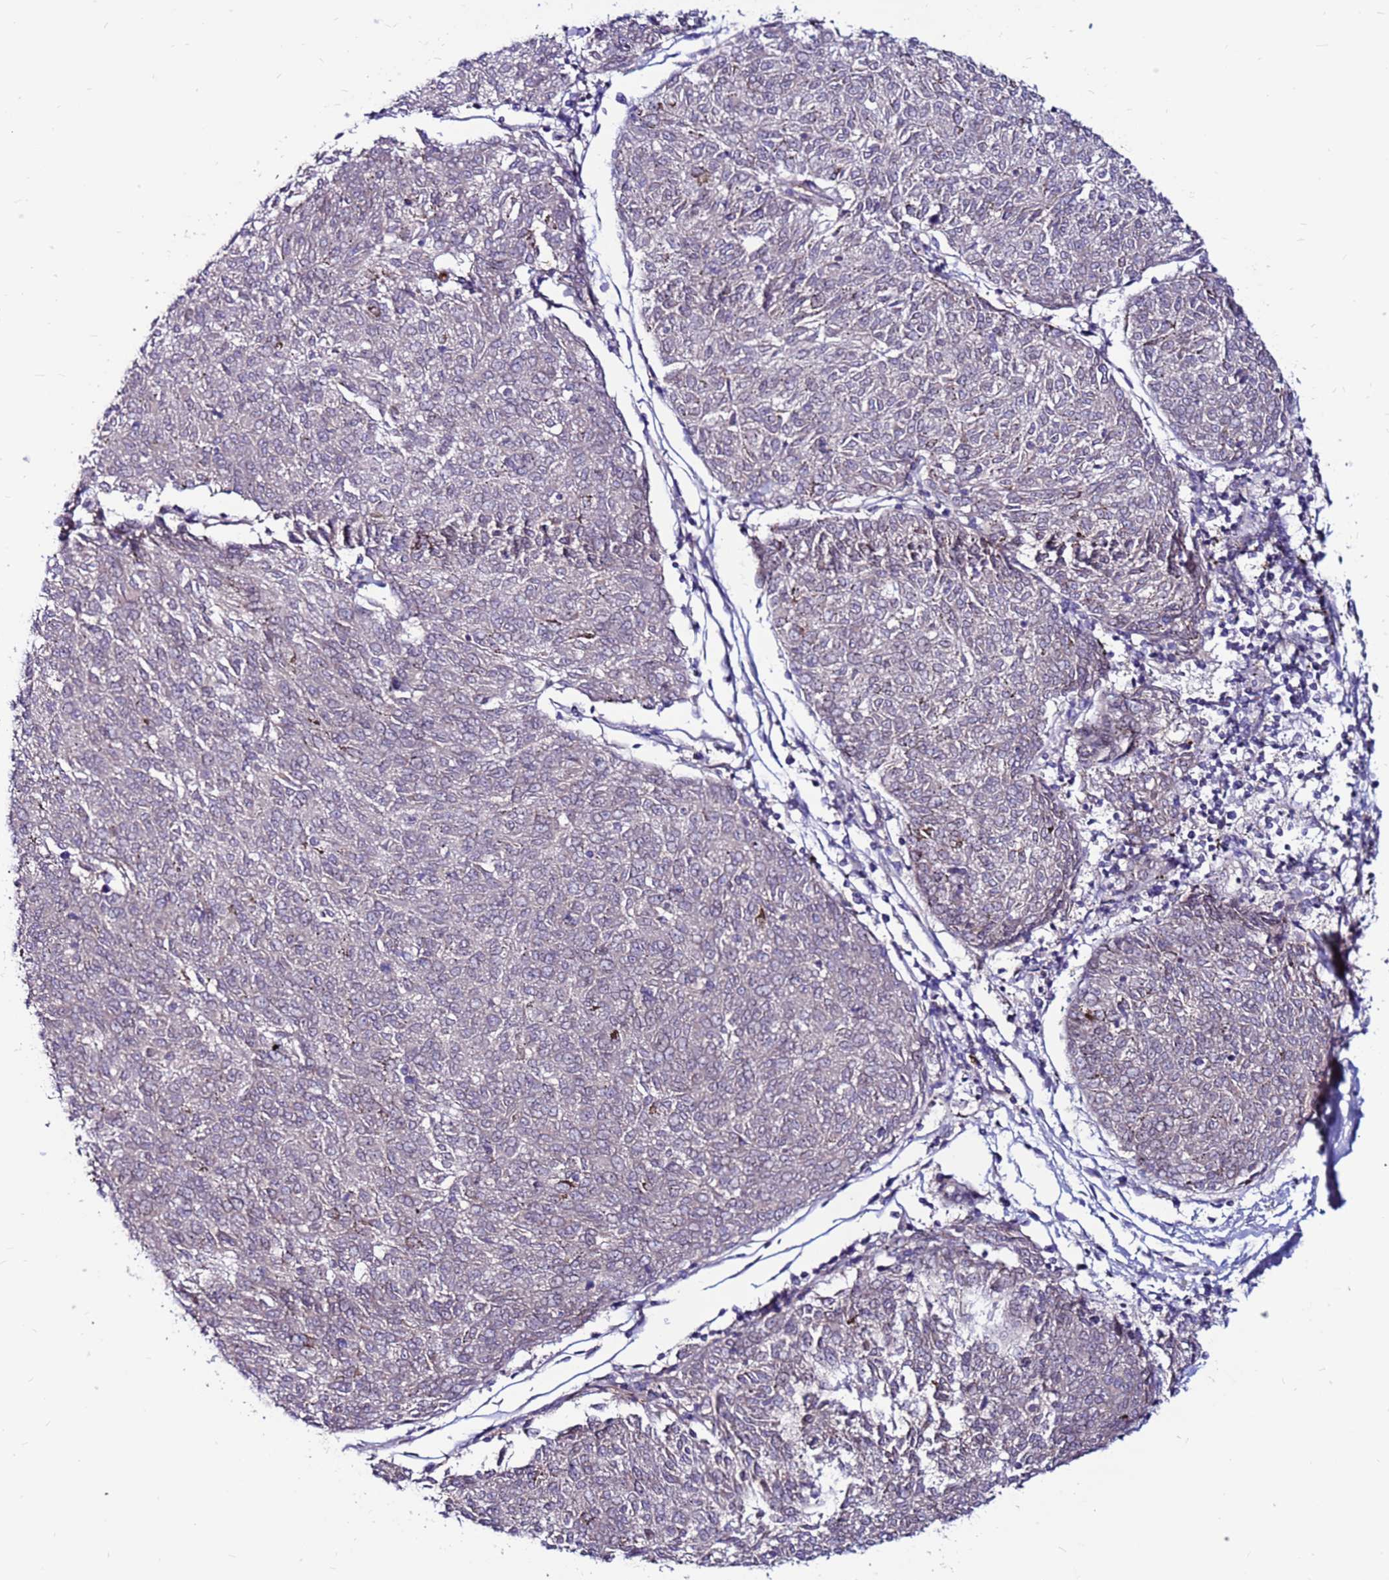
{"staining": {"intensity": "negative", "quantity": "none", "location": "none"}, "tissue": "melanoma", "cell_type": "Tumor cells", "image_type": "cancer", "snomed": [{"axis": "morphology", "description": "Malignant melanoma, NOS"}, {"axis": "topography", "description": "Skin"}], "caption": "Immunohistochemistry (IHC) histopathology image of neoplastic tissue: human malignant melanoma stained with DAB displays no significant protein positivity in tumor cells.", "gene": "CCDC71", "patient": {"sex": "female", "age": 72}}